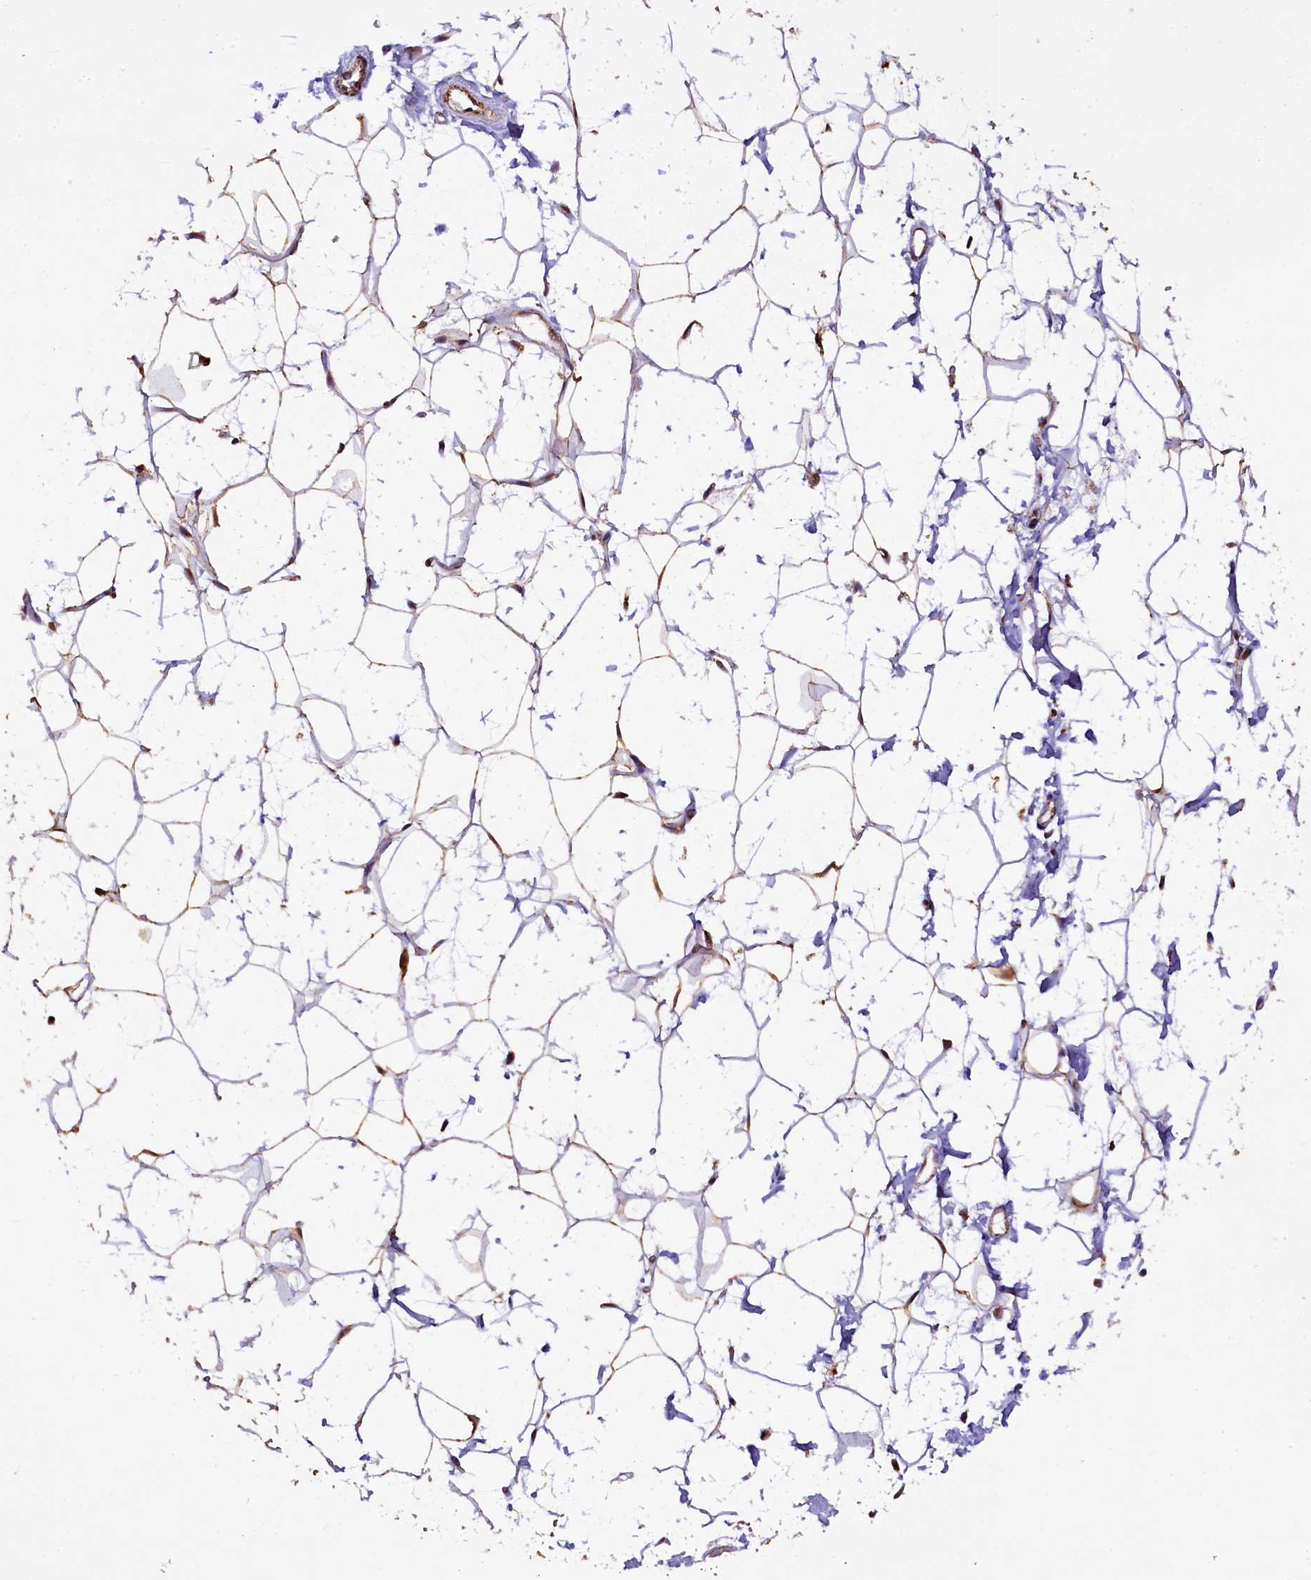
{"staining": {"intensity": "moderate", "quantity": "25%-75%", "location": "cytoplasmic/membranous"}, "tissue": "adipose tissue", "cell_type": "Adipocytes", "image_type": "normal", "snomed": [{"axis": "morphology", "description": "Normal tissue, NOS"}, {"axis": "topography", "description": "Breast"}], "caption": "The image reveals immunohistochemical staining of benign adipose tissue. There is moderate cytoplasmic/membranous expression is seen in approximately 25%-75% of adipocytes.", "gene": "KLC2", "patient": {"sex": "female", "age": 26}}